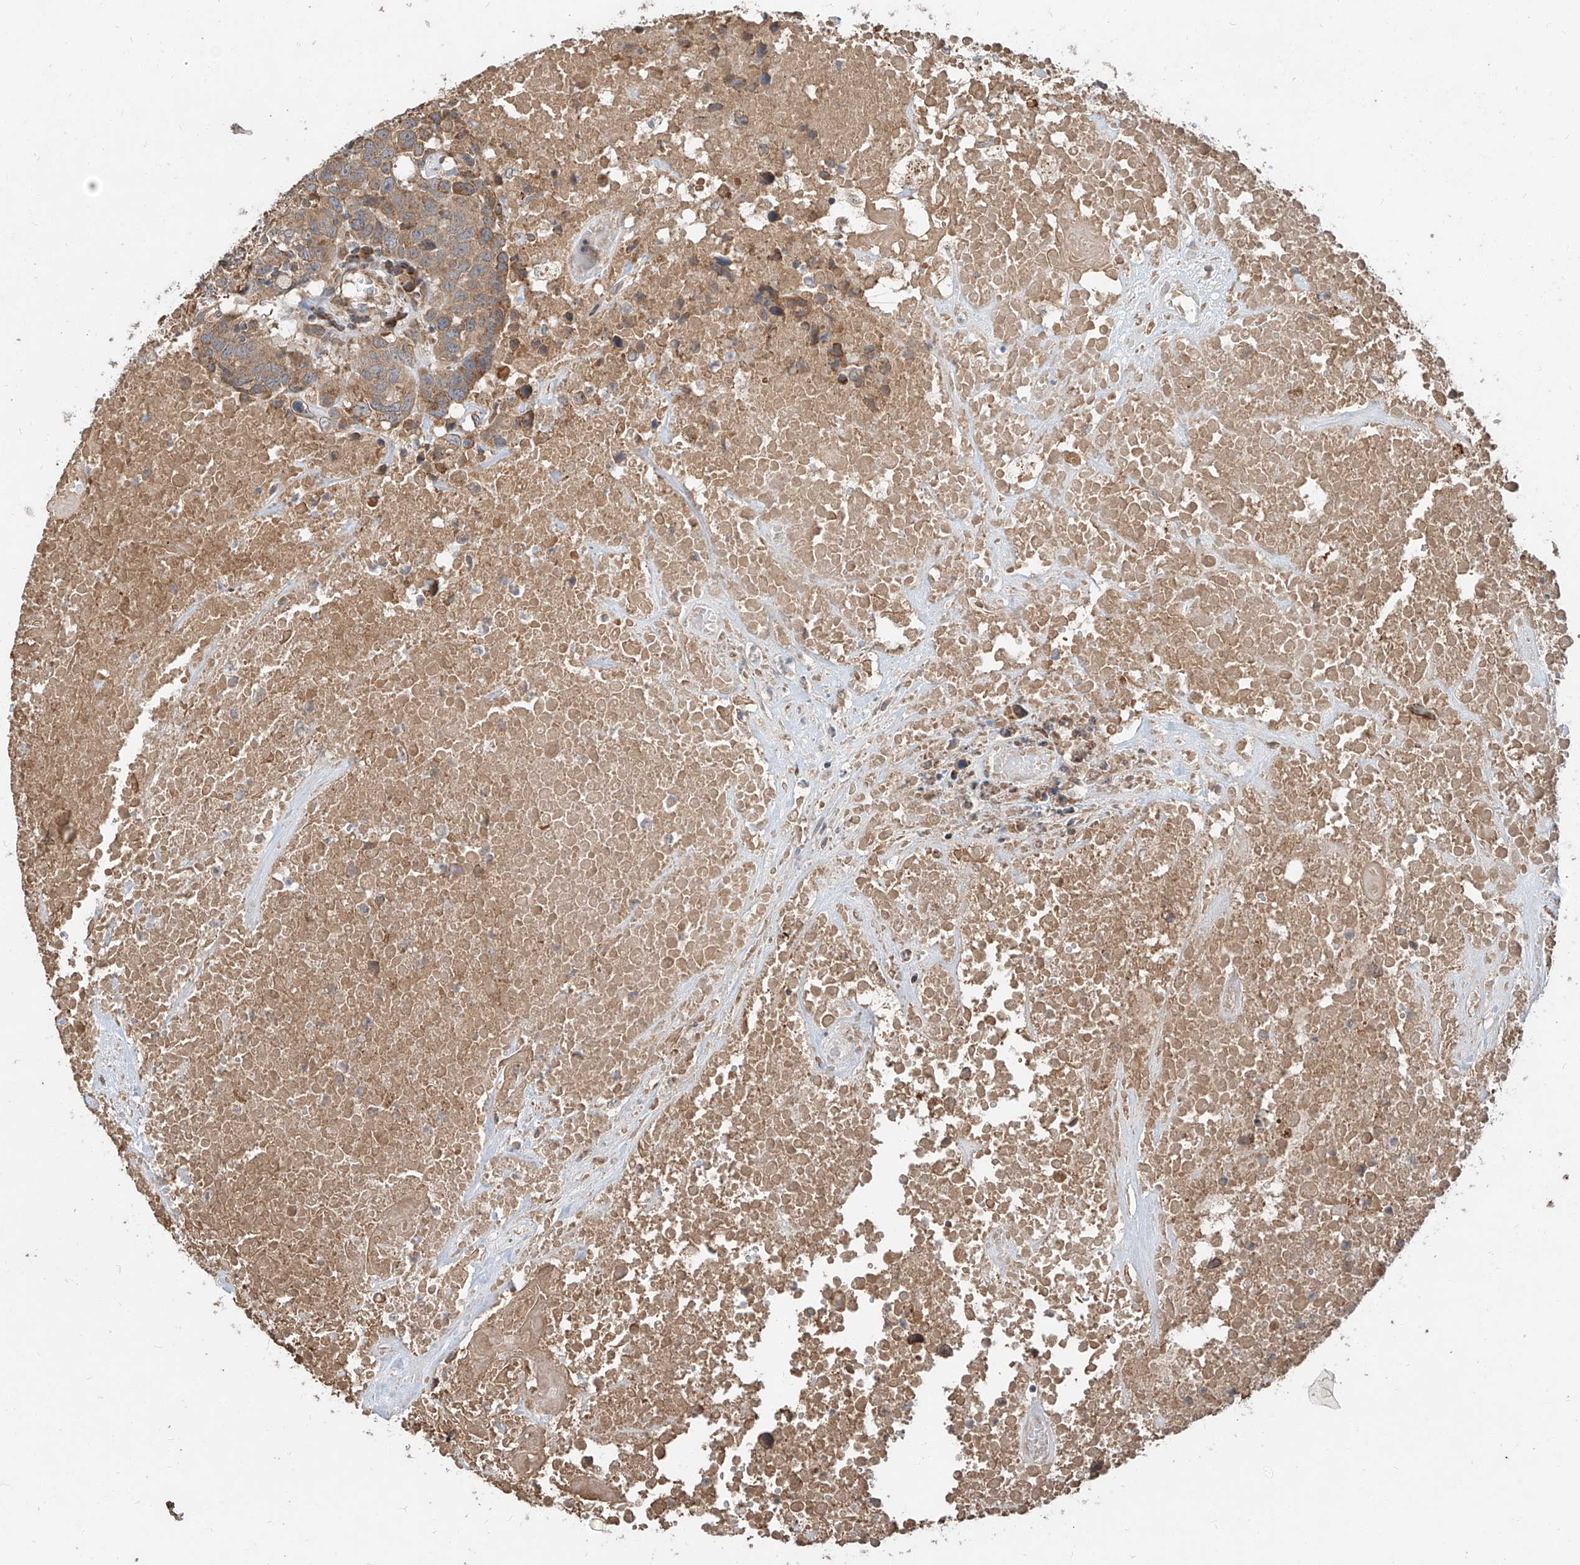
{"staining": {"intensity": "moderate", "quantity": ">75%", "location": "cytoplasmic/membranous"}, "tissue": "head and neck cancer", "cell_type": "Tumor cells", "image_type": "cancer", "snomed": [{"axis": "morphology", "description": "Squamous cell carcinoma, NOS"}, {"axis": "topography", "description": "Head-Neck"}], "caption": "Head and neck cancer was stained to show a protein in brown. There is medium levels of moderate cytoplasmic/membranous staining in approximately >75% of tumor cells. (DAB (3,3'-diaminobenzidine) IHC, brown staining for protein, blue staining for nuclei).", "gene": "STX19", "patient": {"sex": "male", "age": 66}}